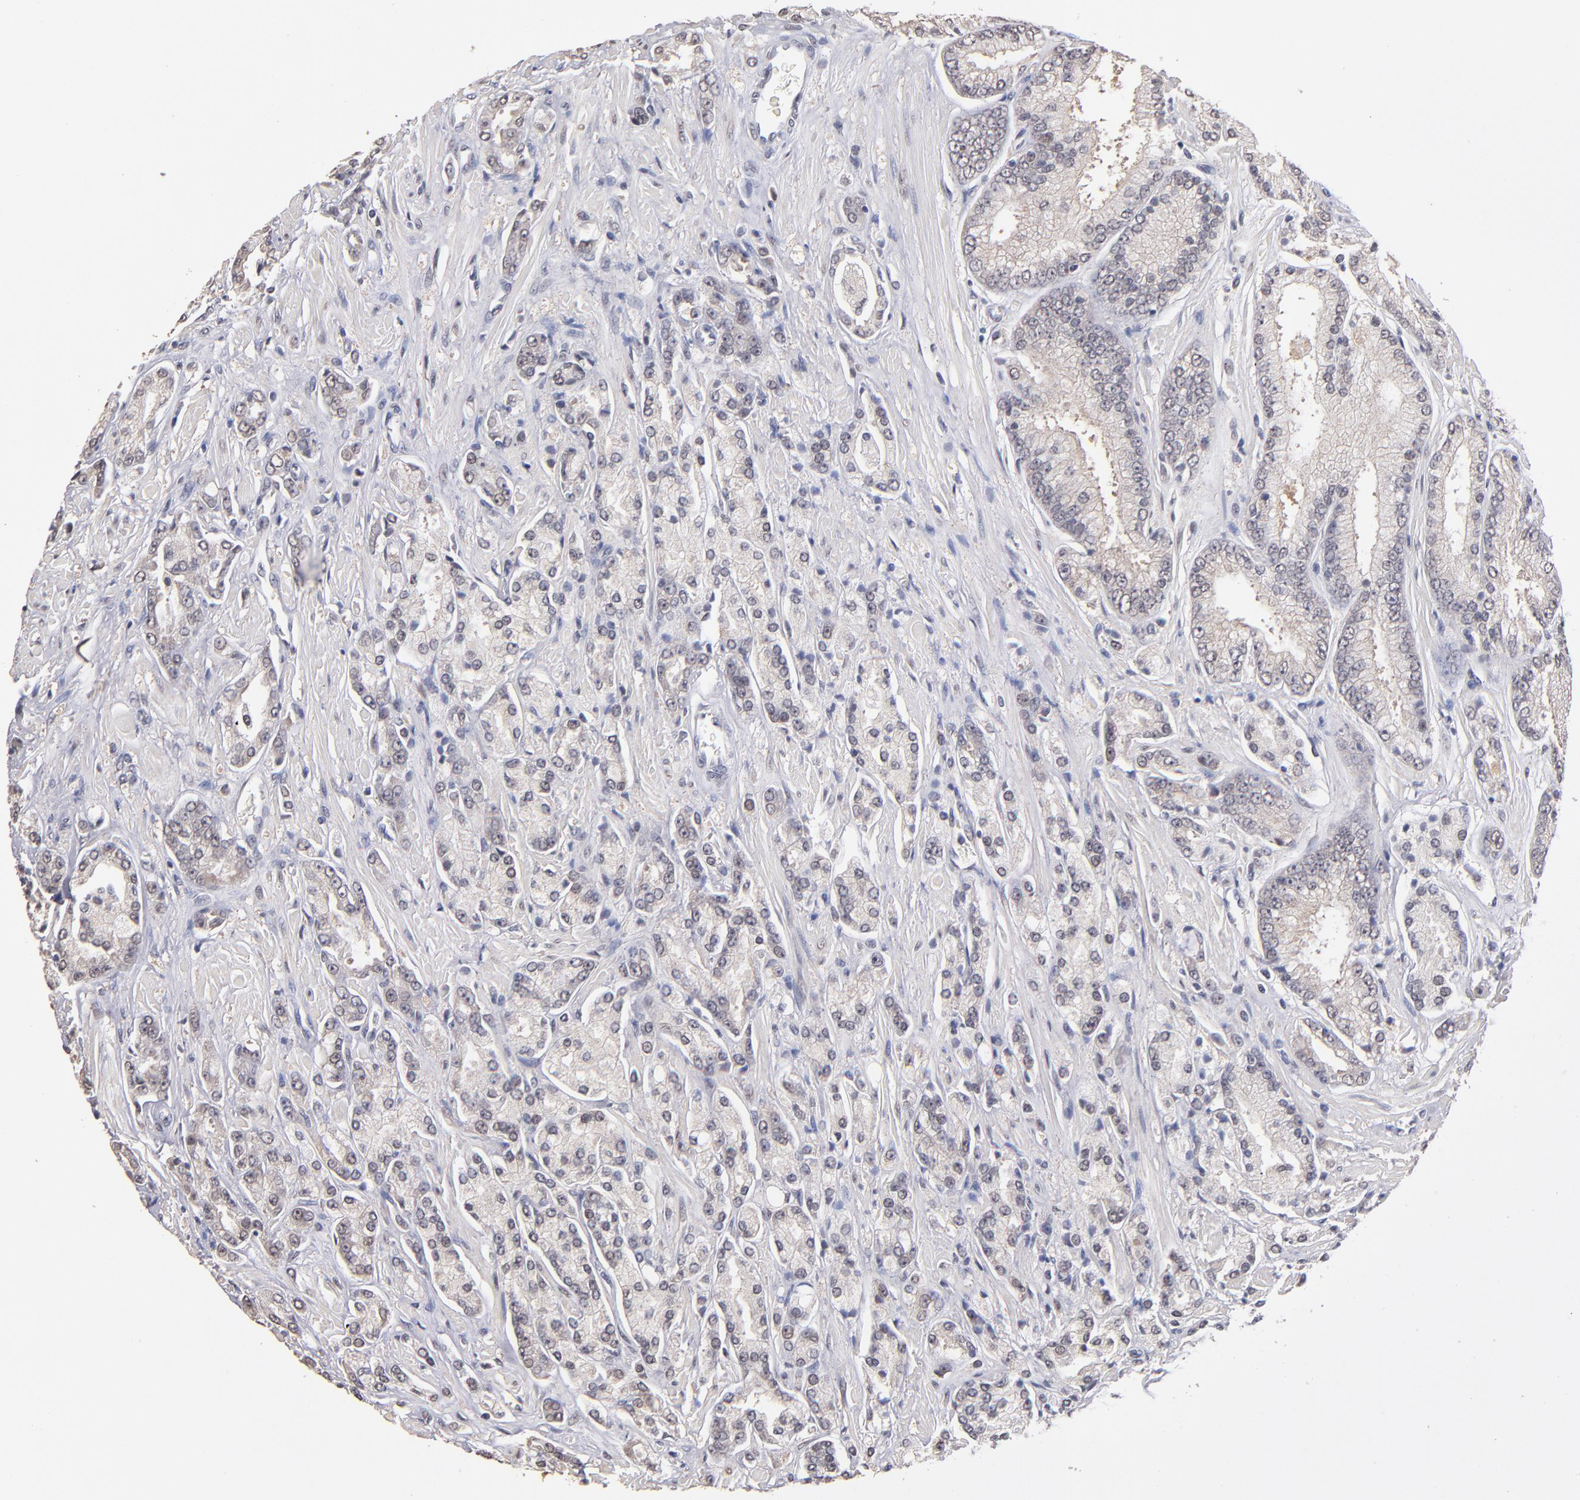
{"staining": {"intensity": "negative", "quantity": "none", "location": "none"}, "tissue": "prostate cancer", "cell_type": "Tumor cells", "image_type": "cancer", "snomed": [{"axis": "morphology", "description": "Adenocarcinoma, High grade"}, {"axis": "topography", "description": "Prostate"}], "caption": "This micrograph is of high-grade adenocarcinoma (prostate) stained with IHC to label a protein in brown with the nuclei are counter-stained blue. There is no positivity in tumor cells.", "gene": "PSMD10", "patient": {"sex": "male", "age": 71}}